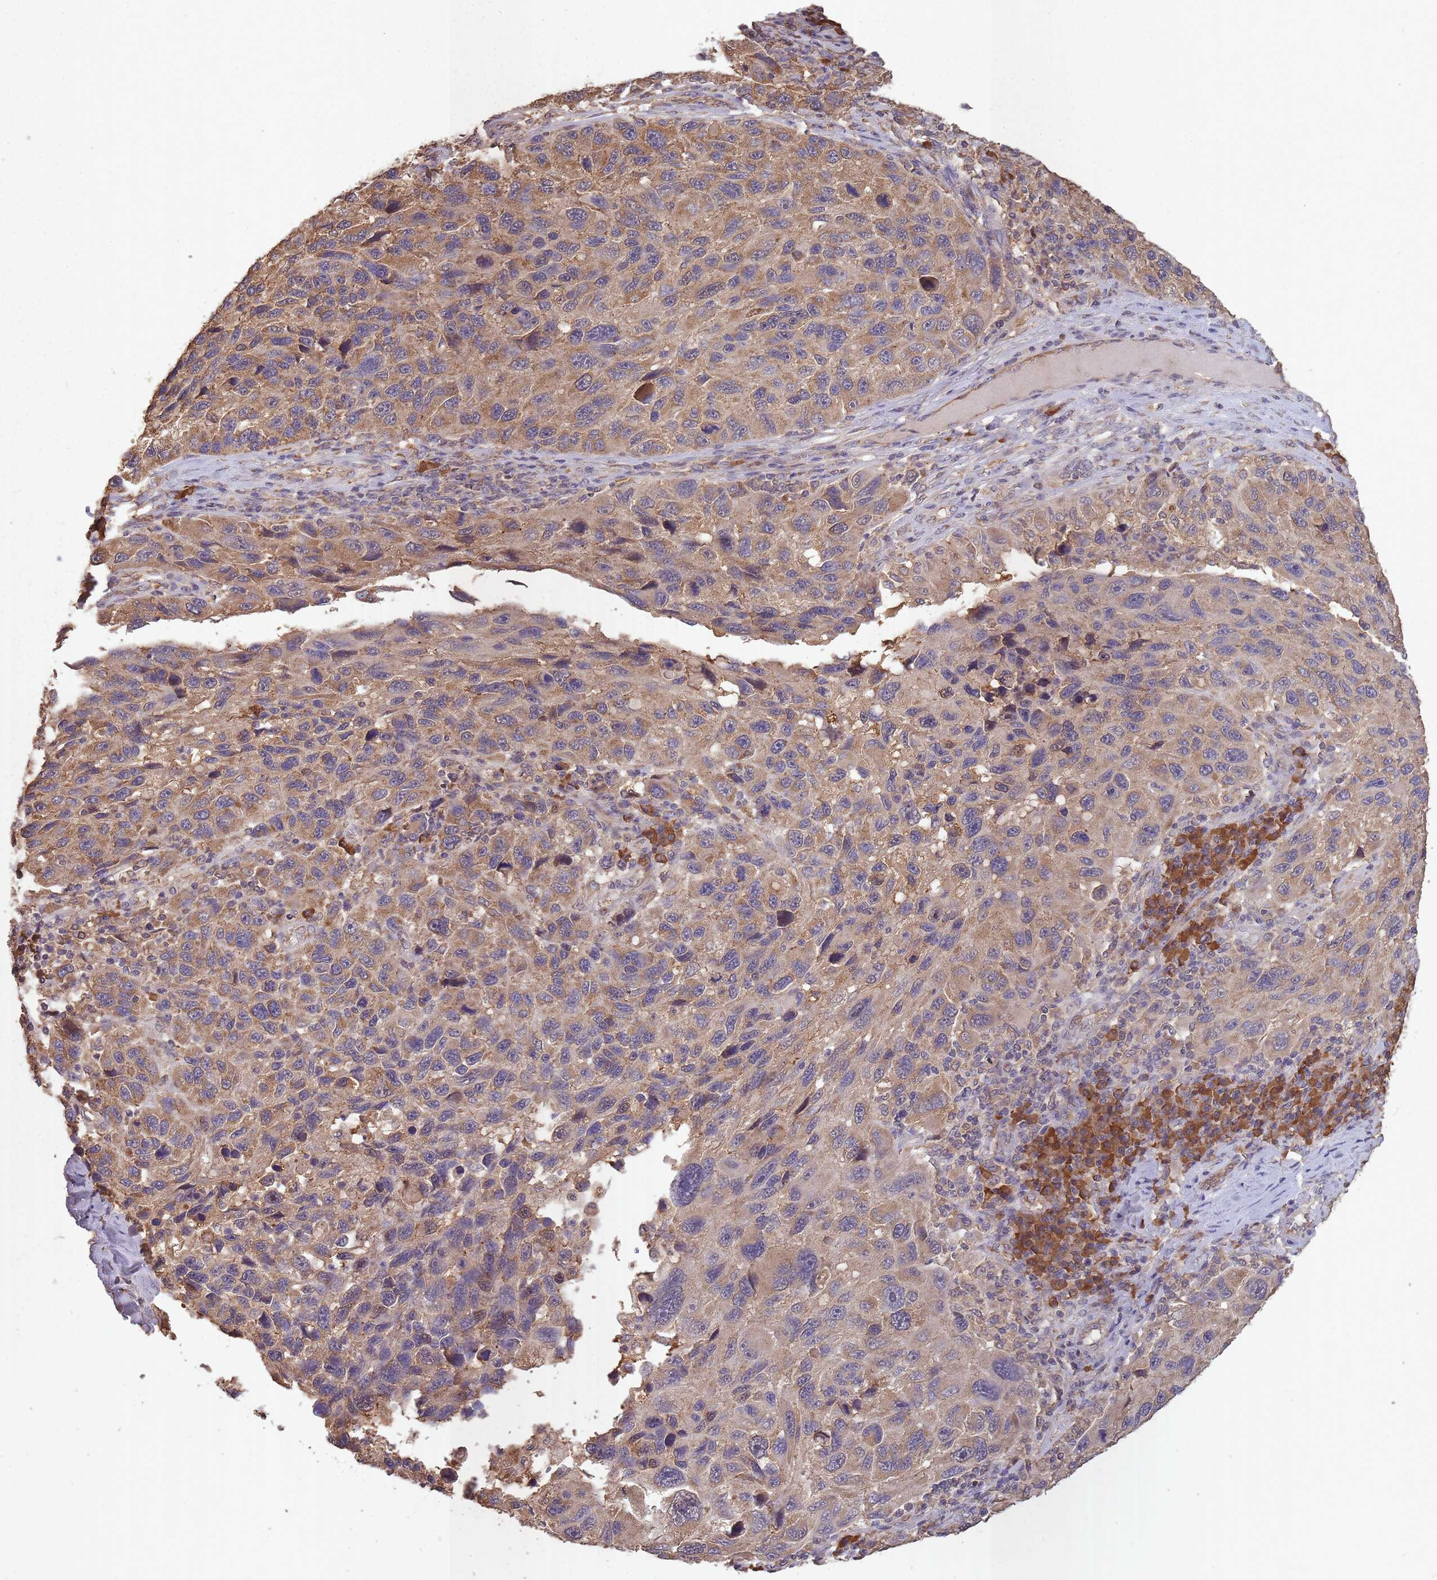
{"staining": {"intensity": "moderate", "quantity": ">75%", "location": "cytoplasmic/membranous"}, "tissue": "melanoma", "cell_type": "Tumor cells", "image_type": "cancer", "snomed": [{"axis": "morphology", "description": "Malignant melanoma, NOS"}, {"axis": "topography", "description": "Skin"}], "caption": "This histopathology image displays IHC staining of human malignant melanoma, with medium moderate cytoplasmic/membranous positivity in about >75% of tumor cells.", "gene": "SANBR", "patient": {"sex": "male", "age": 53}}